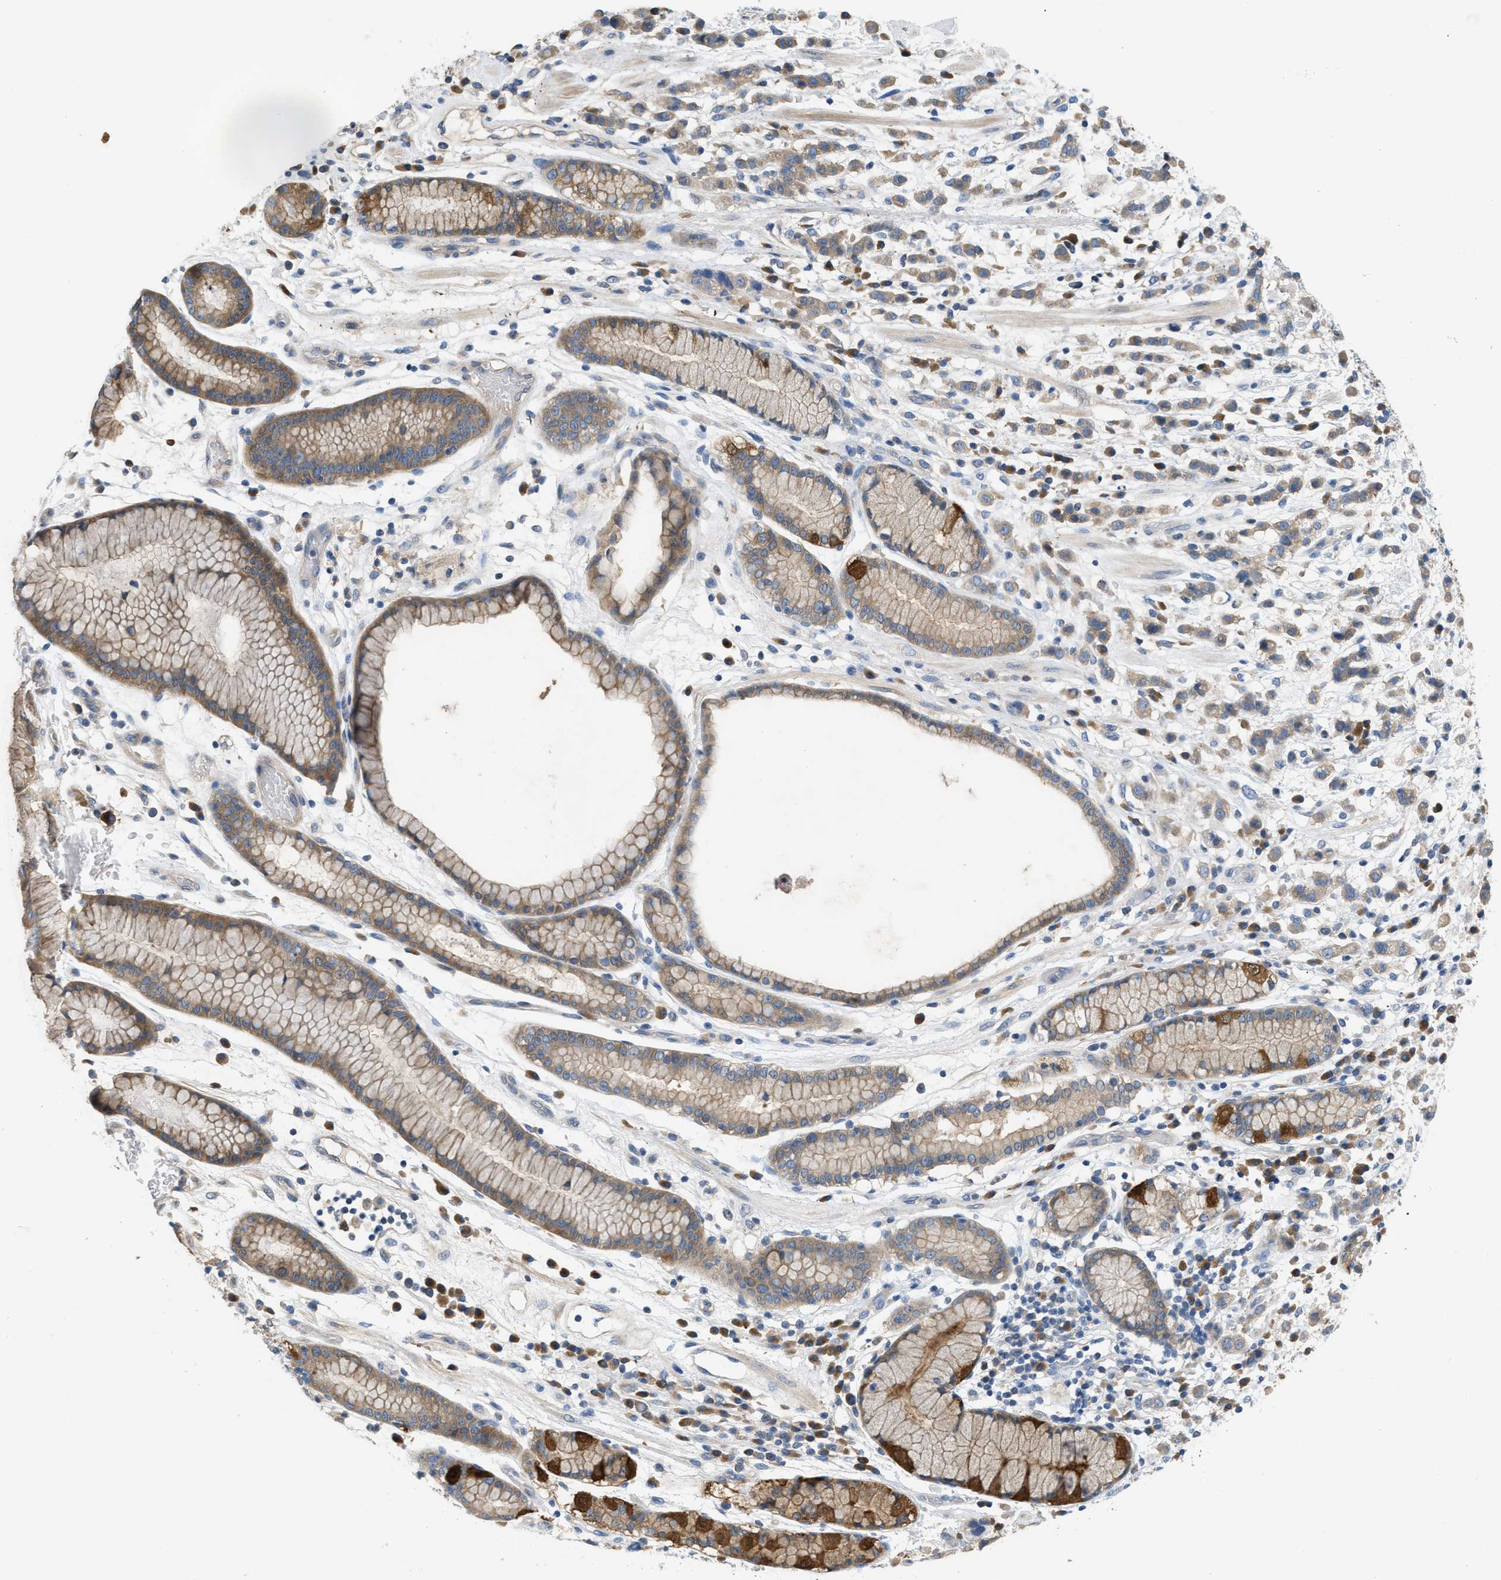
{"staining": {"intensity": "moderate", "quantity": ">75%", "location": "cytoplasmic/membranous"}, "tissue": "stomach cancer", "cell_type": "Tumor cells", "image_type": "cancer", "snomed": [{"axis": "morphology", "description": "Adenocarcinoma, NOS"}, {"axis": "topography", "description": "Stomach, lower"}], "caption": "Human stomach cancer (adenocarcinoma) stained with a protein marker exhibits moderate staining in tumor cells.", "gene": "UBA5", "patient": {"sex": "male", "age": 88}}